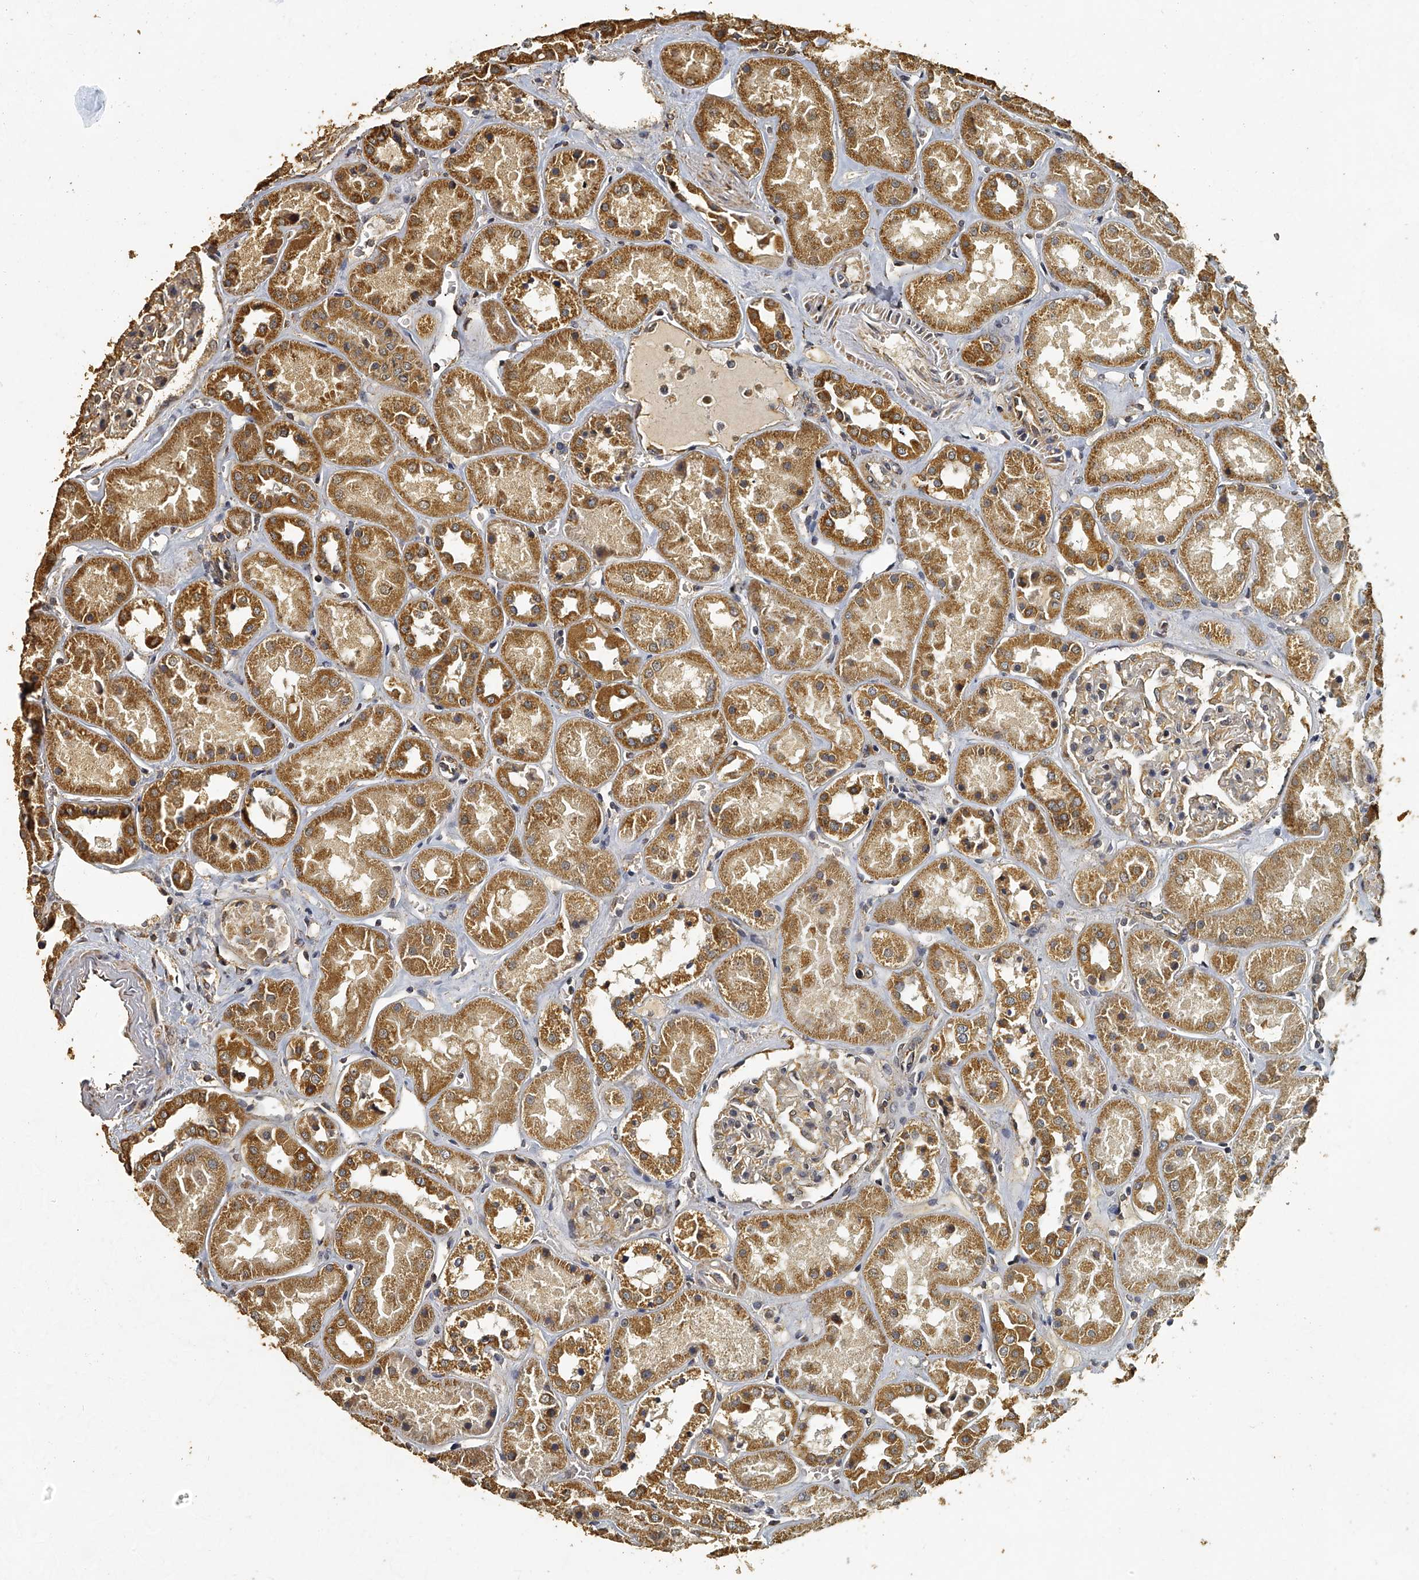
{"staining": {"intensity": "moderate", "quantity": "<25%", "location": "cytoplasmic/membranous"}, "tissue": "kidney", "cell_type": "Cells in glomeruli", "image_type": "normal", "snomed": [{"axis": "morphology", "description": "Normal tissue, NOS"}, {"axis": "topography", "description": "Kidney"}], "caption": "This is a histology image of IHC staining of unremarkable kidney, which shows moderate positivity in the cytoplasmic/membranous of cells in glomeruli.", "gene": "MRPL28", "patient": {"sex": "male", "age": 70}}